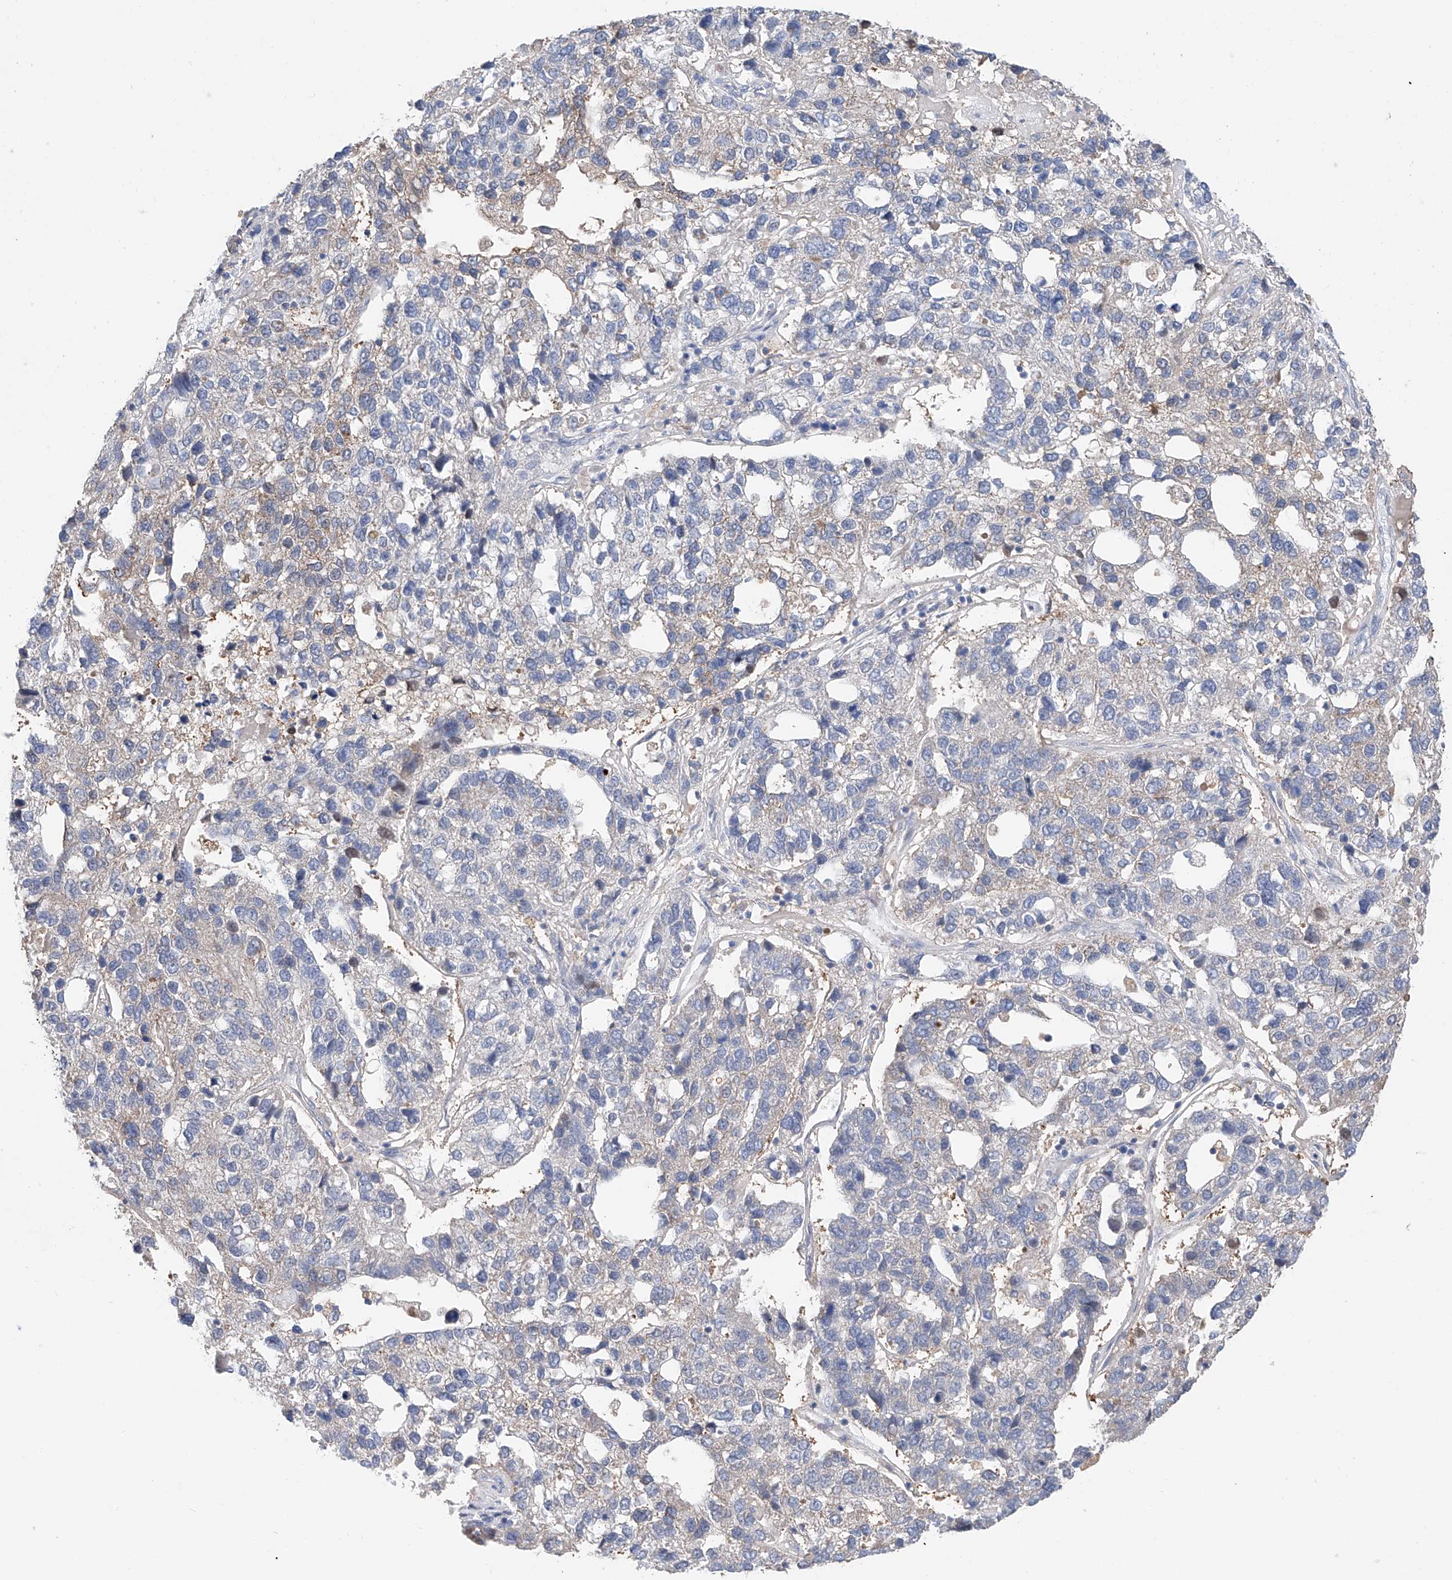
{"staining": {"intensity": "negative", "quantity": "none", "location": "none"}, "tissue": "pancreatic cancer", "cell_type": "Tumor cells", "image_type": "cancer", "snomed": [{"axis": "morphology", "description": "Adenocarcinoma, NOS"}, {"axis": "topography", "description": "Pancreas"}], "caption": "A micrograph of adenocarcinoma (pancreatic) stained for a protein reveals no brown staining in tumor cells.", "gene": "FUCA2", "patient": {"sex": "female", "age": 61}}